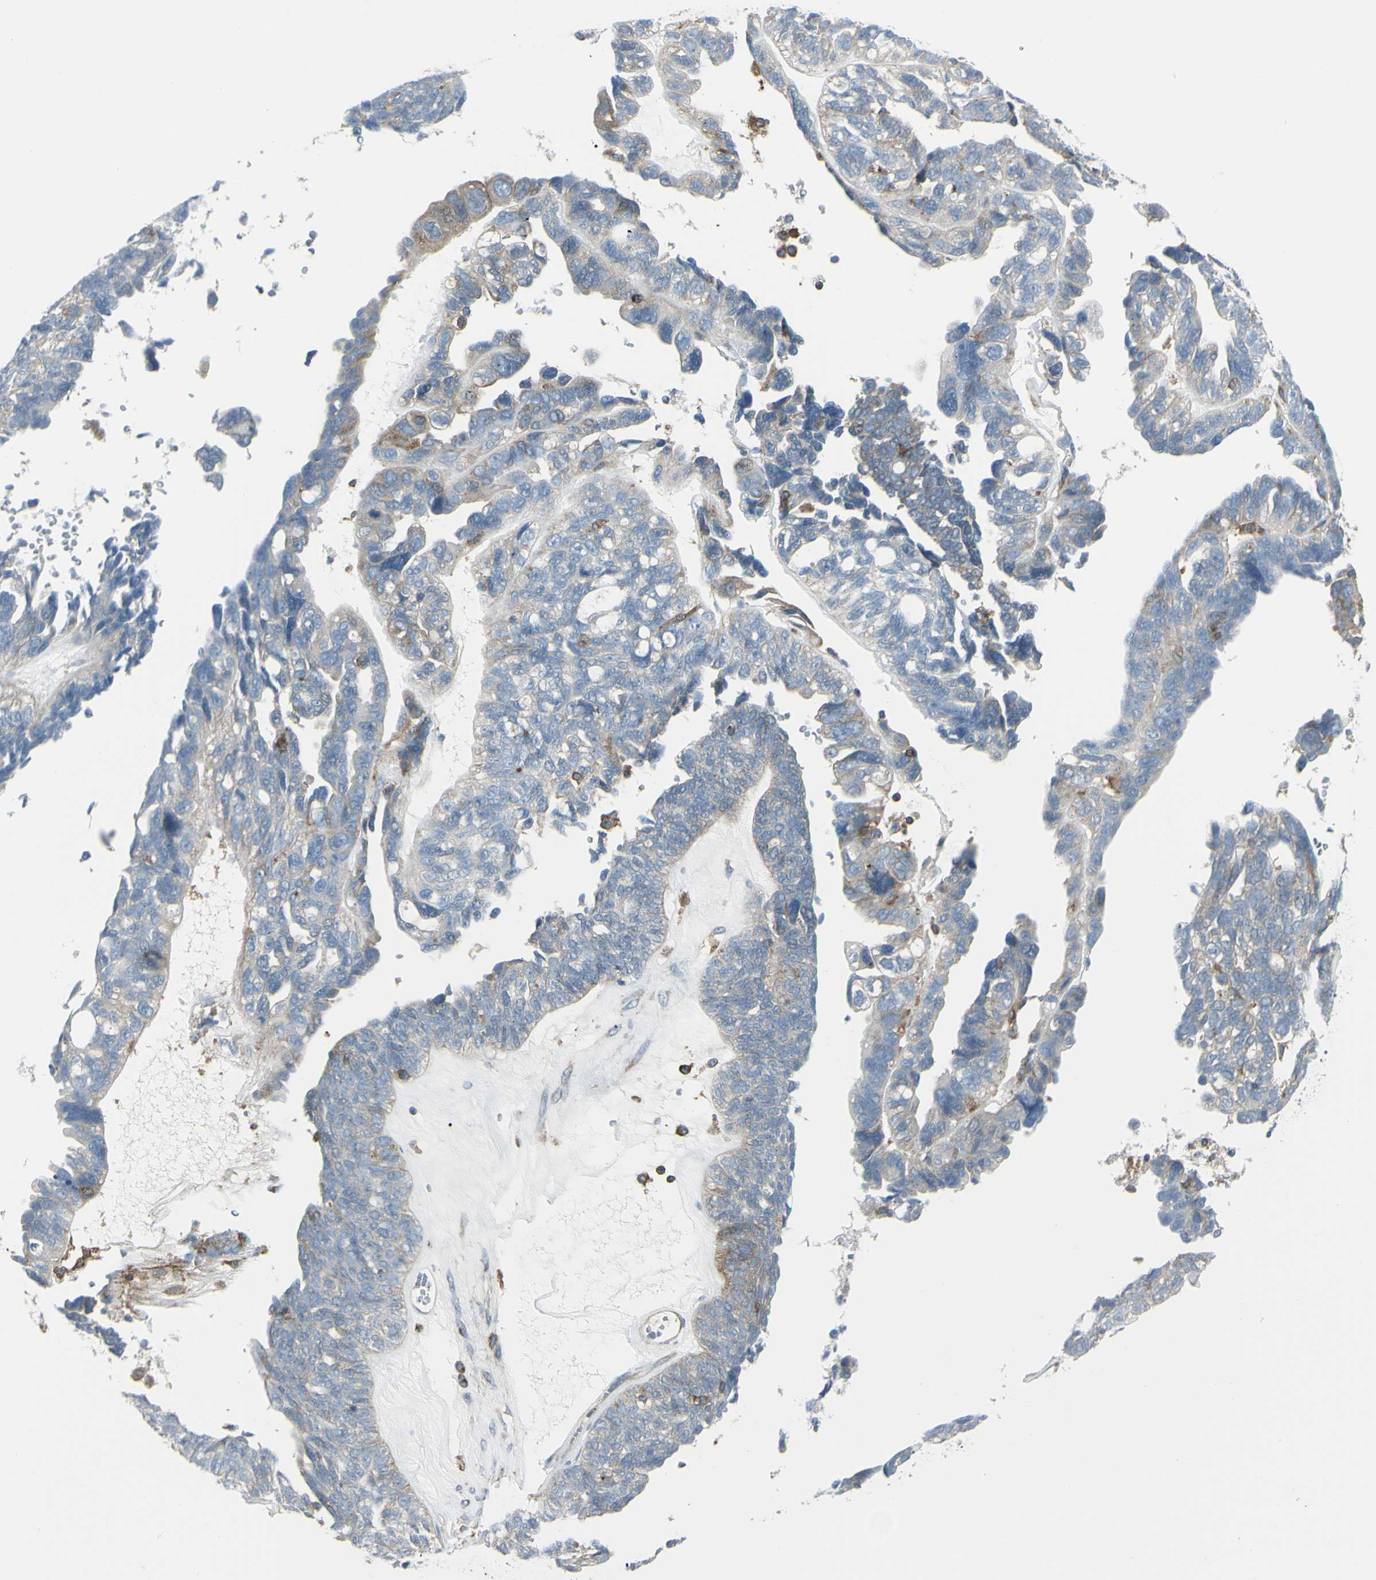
{"staining": {"intensity": "weak", "quantity": "25%-75%", "location": "cytoplasmic/membranous"}, "tissue": "ovarian cancer", "cell_type": "Tumor cells", "image_type": "cancer", "snomed": [{"axis": "morphology", "description": "Cystadenocarcinoma, serous, NOS"}, {"axis": "topography", "description": "Ovary"}], "caption": "IHC micrograph of neoplastic tissue: ovarian serous cystadenocarcinoma stained using immunohistochemistry (IHC) exhibits low levels of weak protein expression localized specifically in the cytoplasmic/membranous of tumor cells, appearing as a cytoplasmic/membranous brown color.", "gene": "NAPA", "patient": {"sex": "female", "age": 79}}